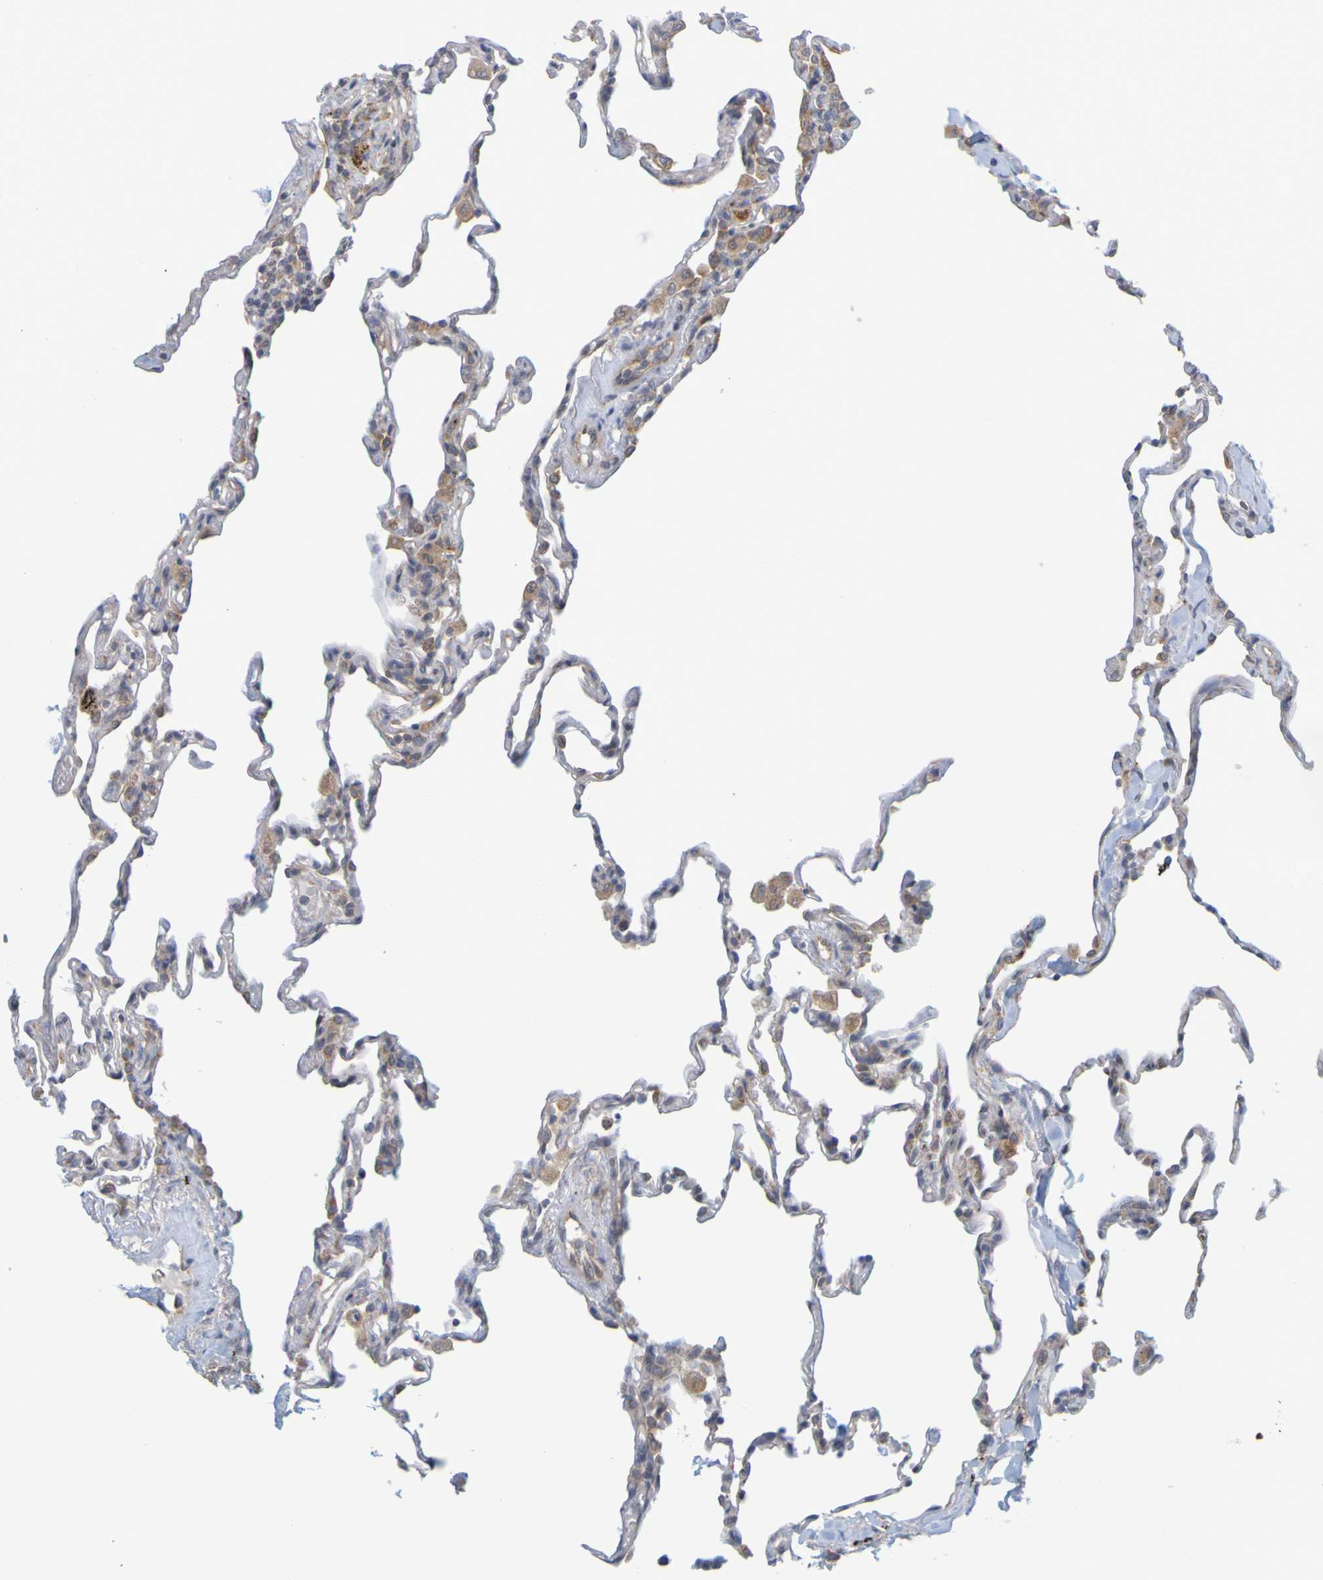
{"staining": {"intensity": "moderate", "quantity": ">75%", "location": "cytoplasmic/membranous"}, "tissue": "lung", "cell_type": "Alveolar cells", "image_type": "normal", "snomed": [{"axis": "morphology", "description": "Normal tissue, NOS"}, {"axis": "topography", "description": "Lung"}], "caption": "Immunohistochemistry (IHC) image of unremarkable human lung stained for a protein (brown), which displays medium levels of moderate cytoplasmic/membranous expression in about >75% of alveolar cells.", "gene": "MOGS", "patient": {"sex": "male", "age": 59}}